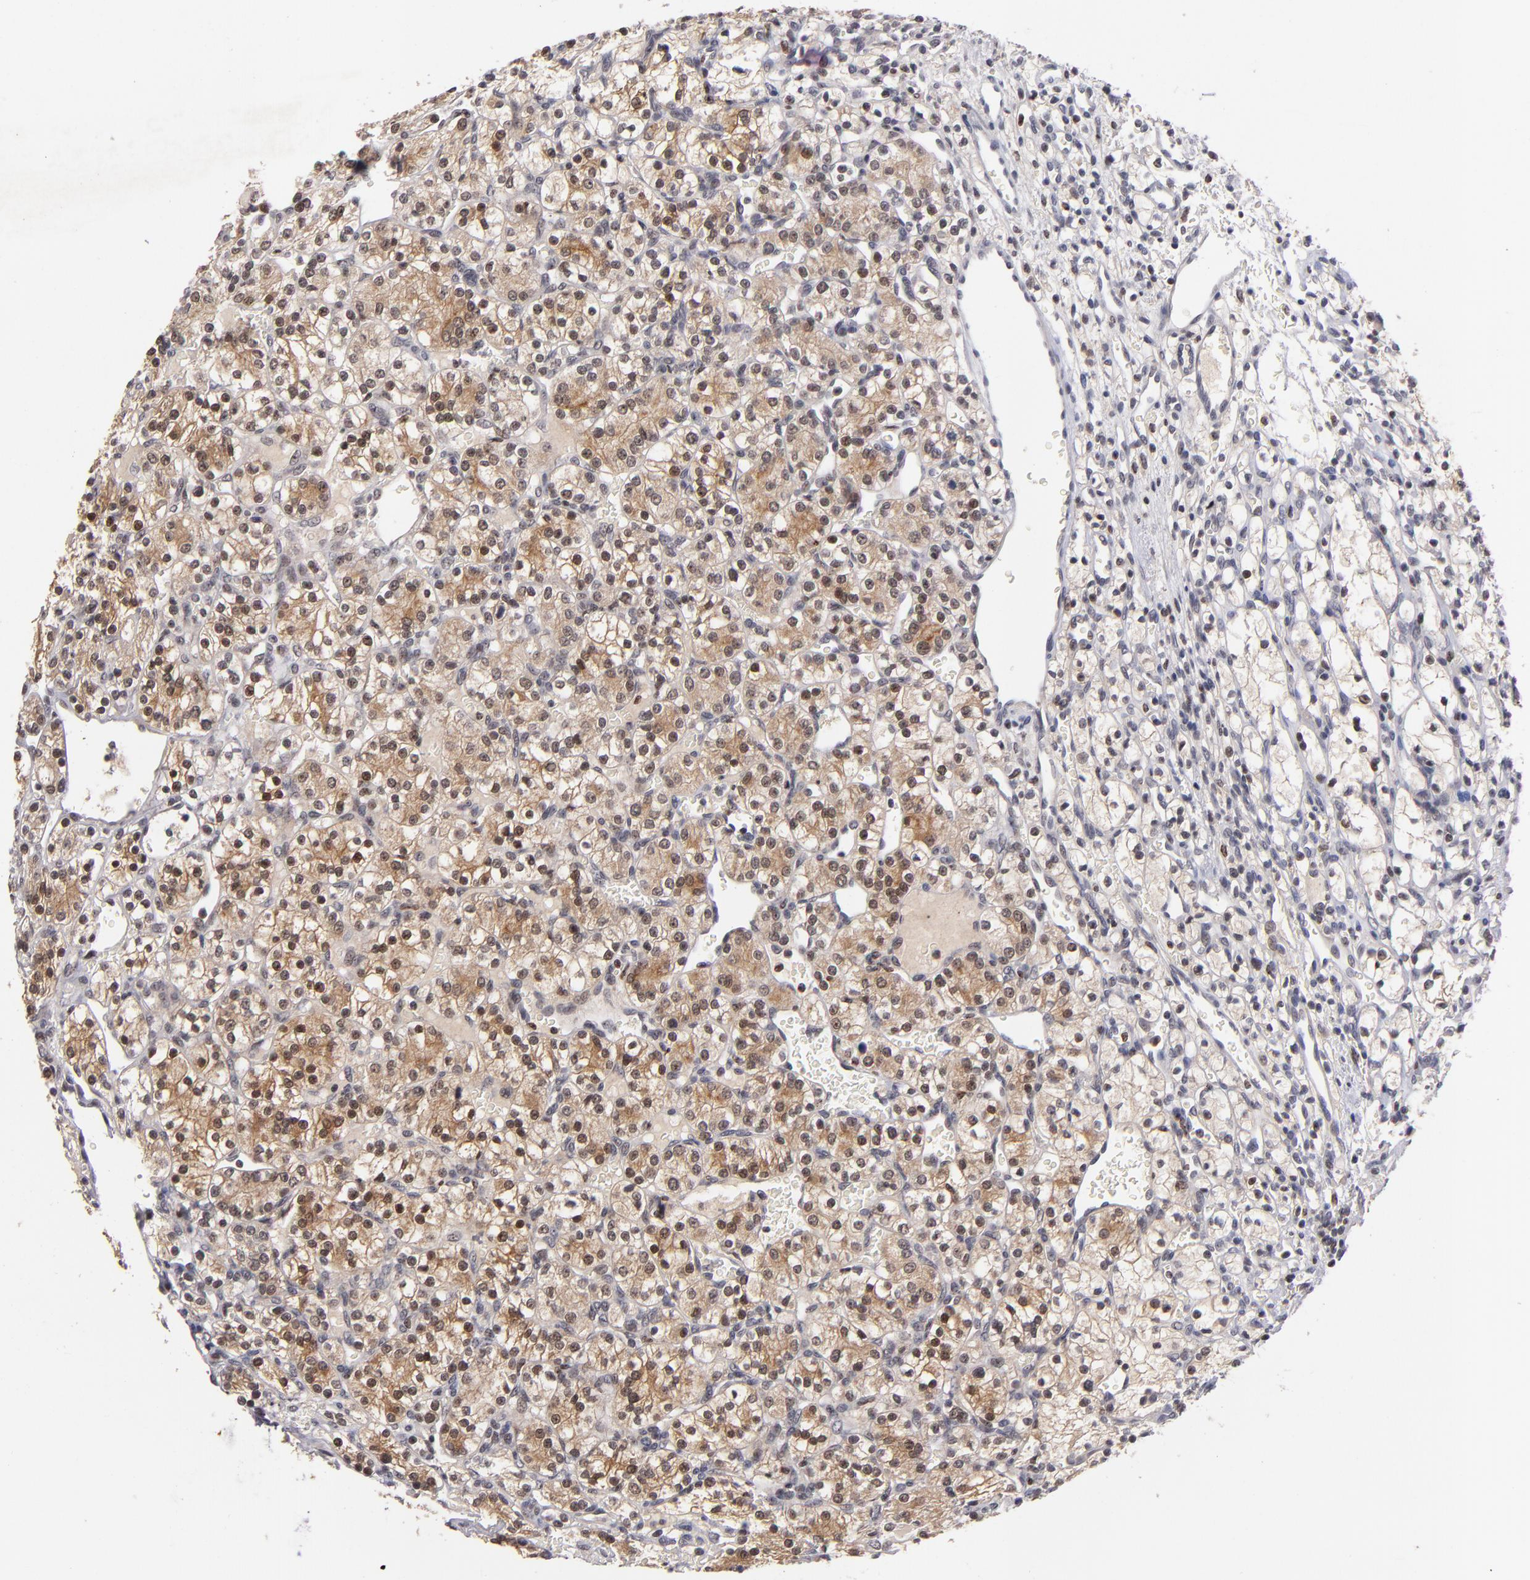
{"staining": {"intensity": "moderate", "quantity": ">75%", "location": "cytoplasmic/membranous,nuclear"}, "tissue": "renal cancer", "cell_type": "Tumor cells", "image_type": "cancer", "snomed": [{"axis": "morphology", "description": "Adenocarcinoma, NOS"}, {"axis": "topography", "description": "Kidney"}], "caption": "An immunohistochemistry (IHC) image of tumor tissue is shown. Protein staining in brown shows moderate cytoplasmic/membranous and nuclear positivity in renal cancer (adenocarcinoma) within tumor cells.", "gene": "PCNX4", "patient": {"sex": "female", "age": 62}}